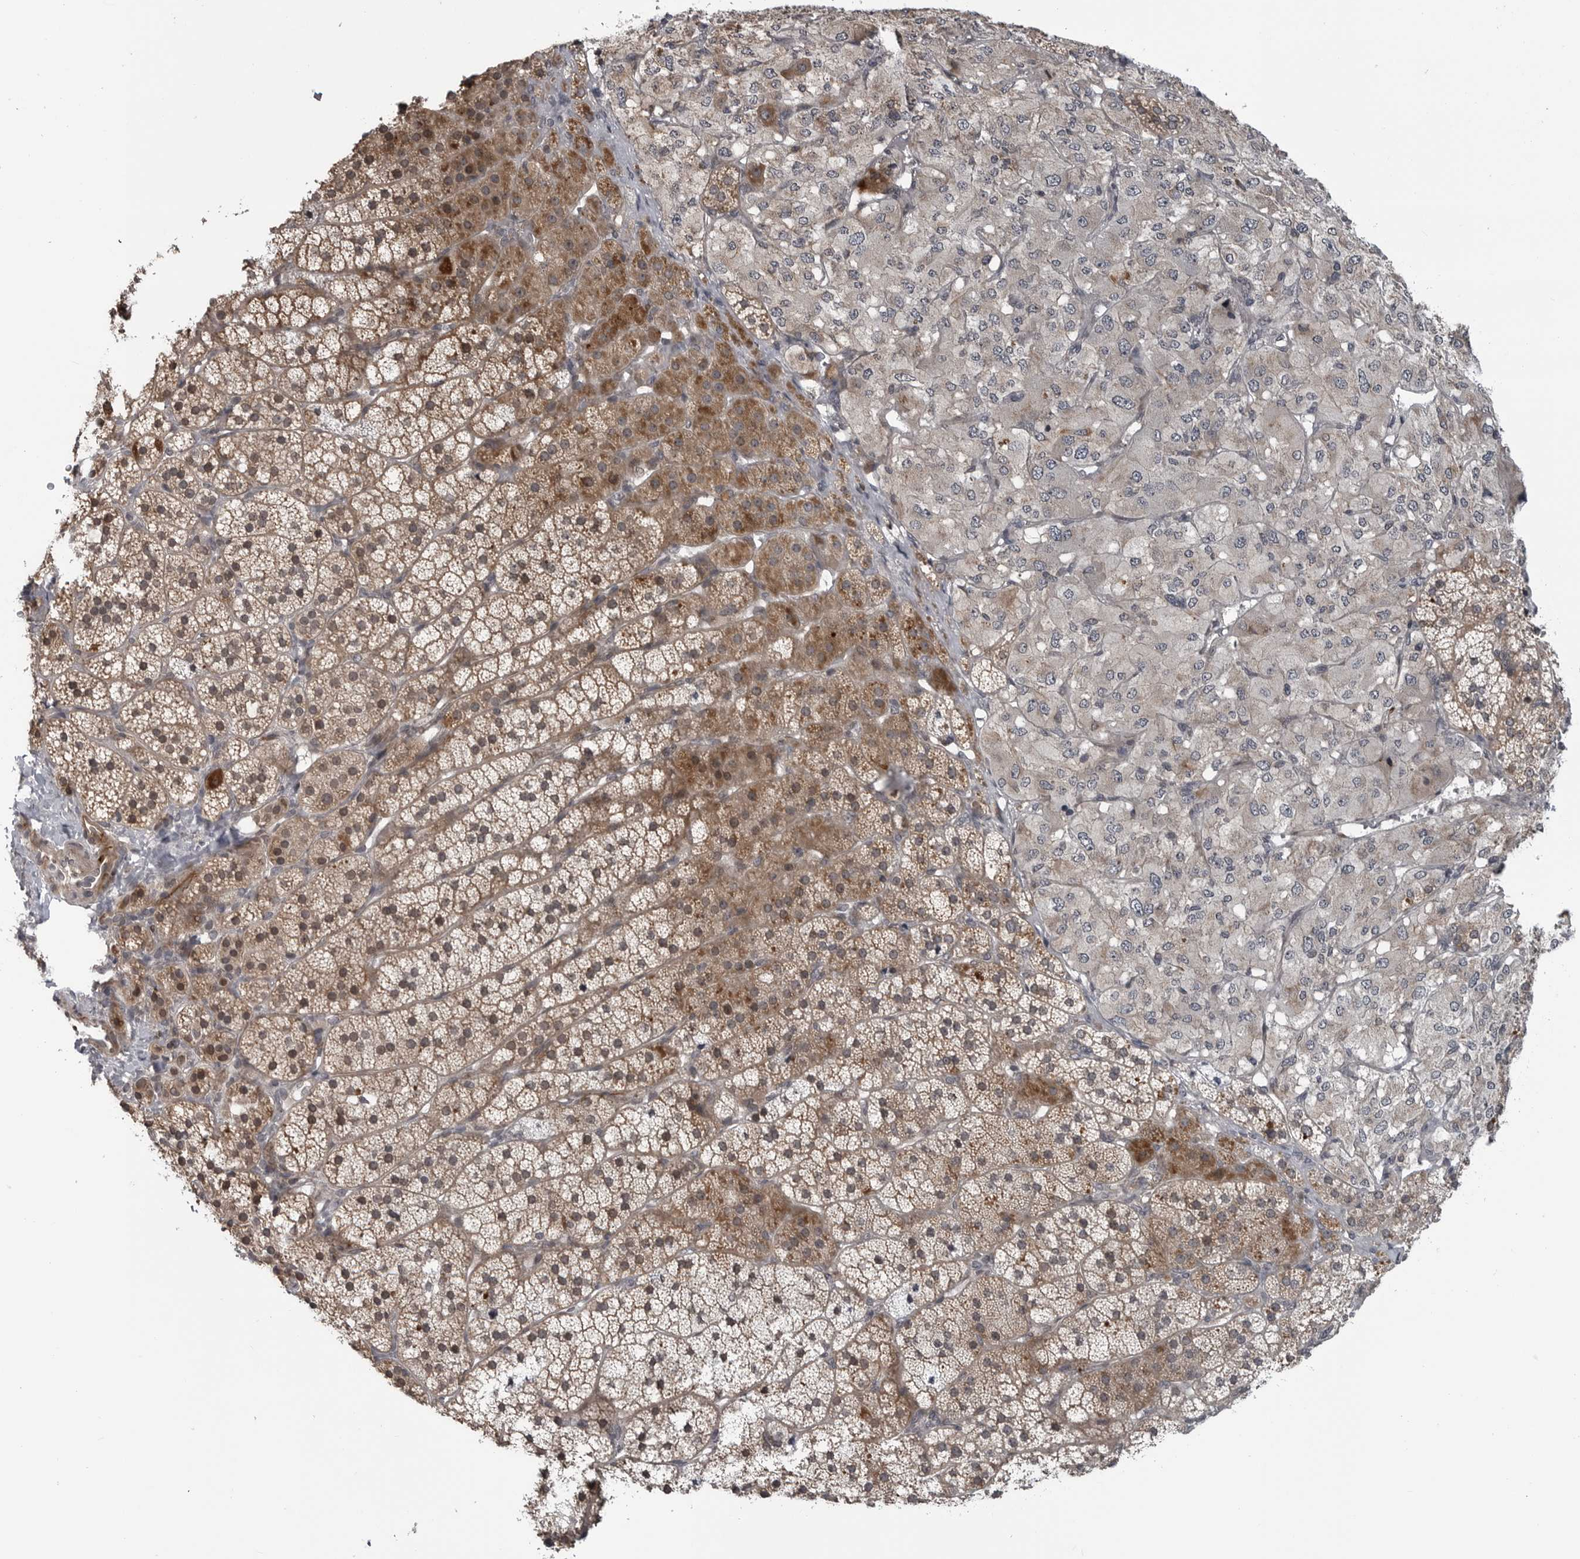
{"staining": {"intensity": "moderate", "quantity": ">75%", "location": "cytoplasmic/membranous"}, "tissue": "adrenal gland", "cell_type": "Glandular cells", "image_type": "normal", "snomed": [{"axis": "morphology", "description": "Normal tissue, NOS"}, {"axis": "topography", "description": "Adrenal gland"}], "caption": "Benign adrenal gland was stained to show a protein in brown. There is medium levels of moderate cytoplasmic/membranous positivity in approximately >75% of glandular cells. The protein of interest is shown in brown color, while the nuclei are stained blue.", "gene": "FAAP100", "patient": {"sex": "female", "age": 44}}